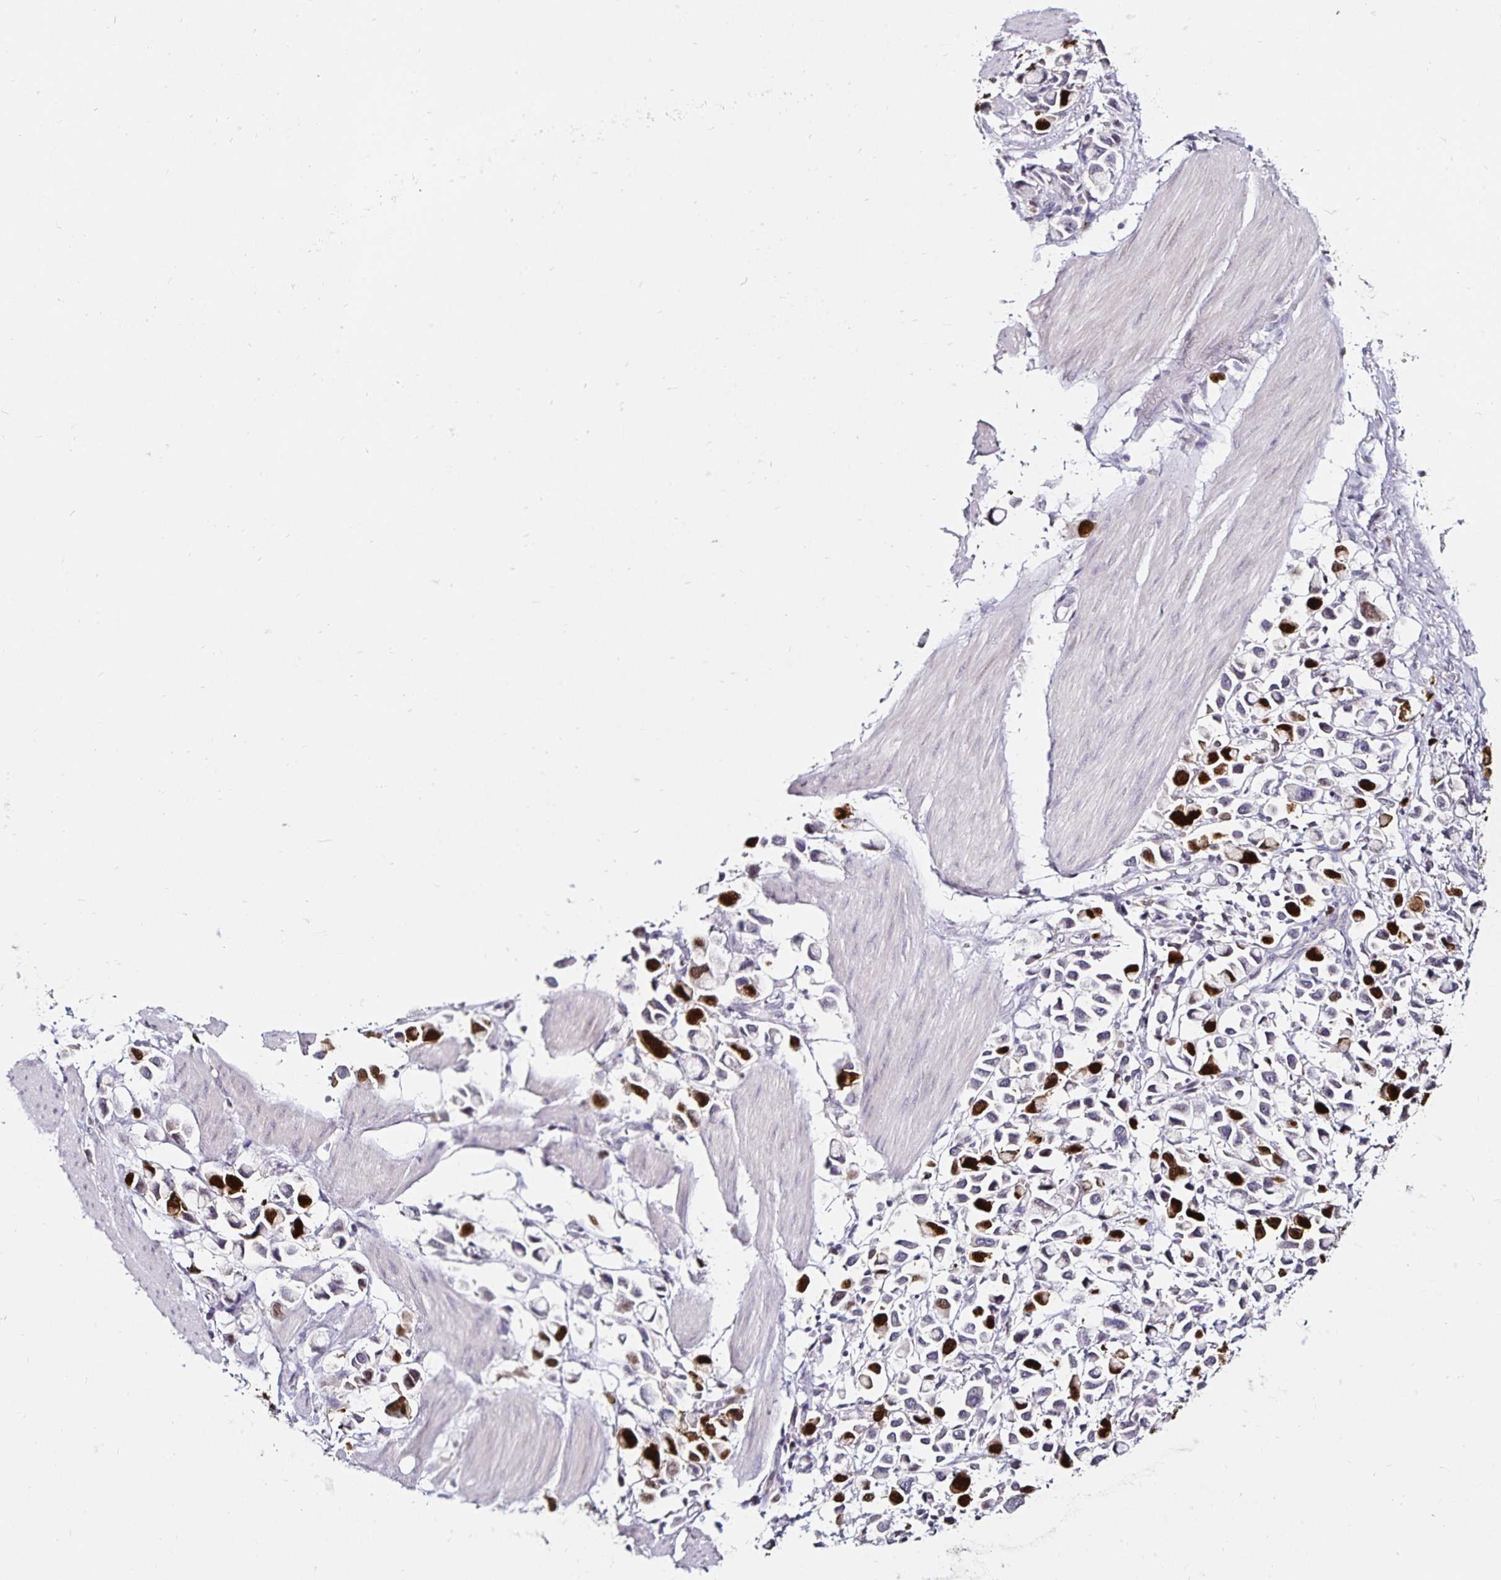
{"staining": {"intensity": "strong", "quantity": "25%-75%", "location": "nuclear"}, "tissue": "stomach cancer", "cell_type": "Tumor cells", "image_type": "cancer", "snomed": [{"axis": "morphology", "description": "Adenocarcinoma, NOS"}, {"axis": "topography", "description": "Stomach"}], "caption": "Stomach adenocarcinoma tissue demonstrates strong nuclear staining in approximately 25%-75% of tumor cells", "gene": "ANLN", "patient": {"sex": "female", "age": 81}}